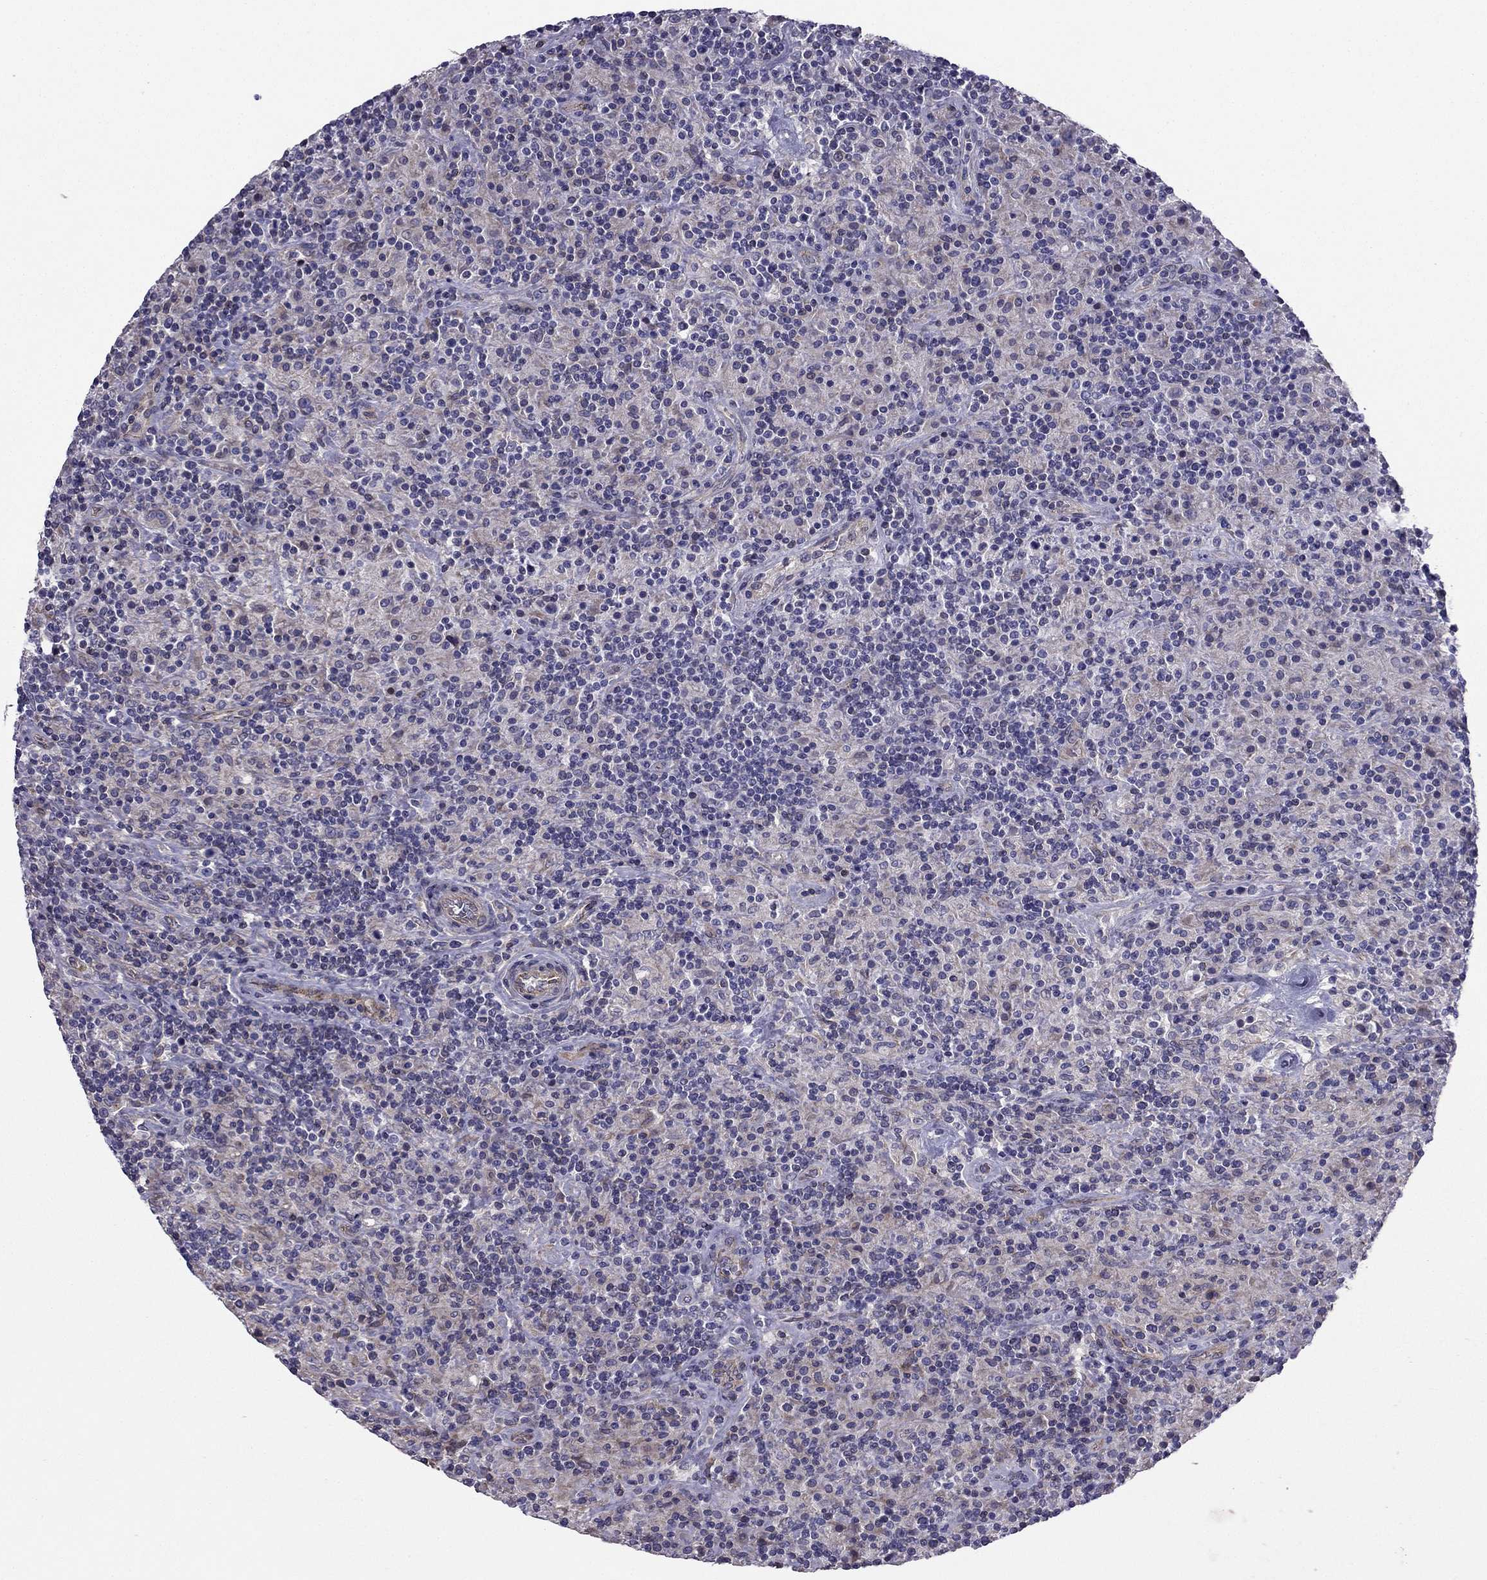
{"staining": {"intensity": "negative", "quantity": "none", "location": "none"}, "tissue": "lymphoma", "cell_type": "Tumor cells", "image_type": "cancer", "snomed": [{"axis": "morphology", "description": "Hodgkin's disease, NOS"}, {"axis": "topography", "description": "Lymph node"}], "caption": "Hodgkin's disease stained for a protein using IHC displays no staining tumor cells.", "gene": "ENOX1", "patient": {"sex": "male", "age": 70}}